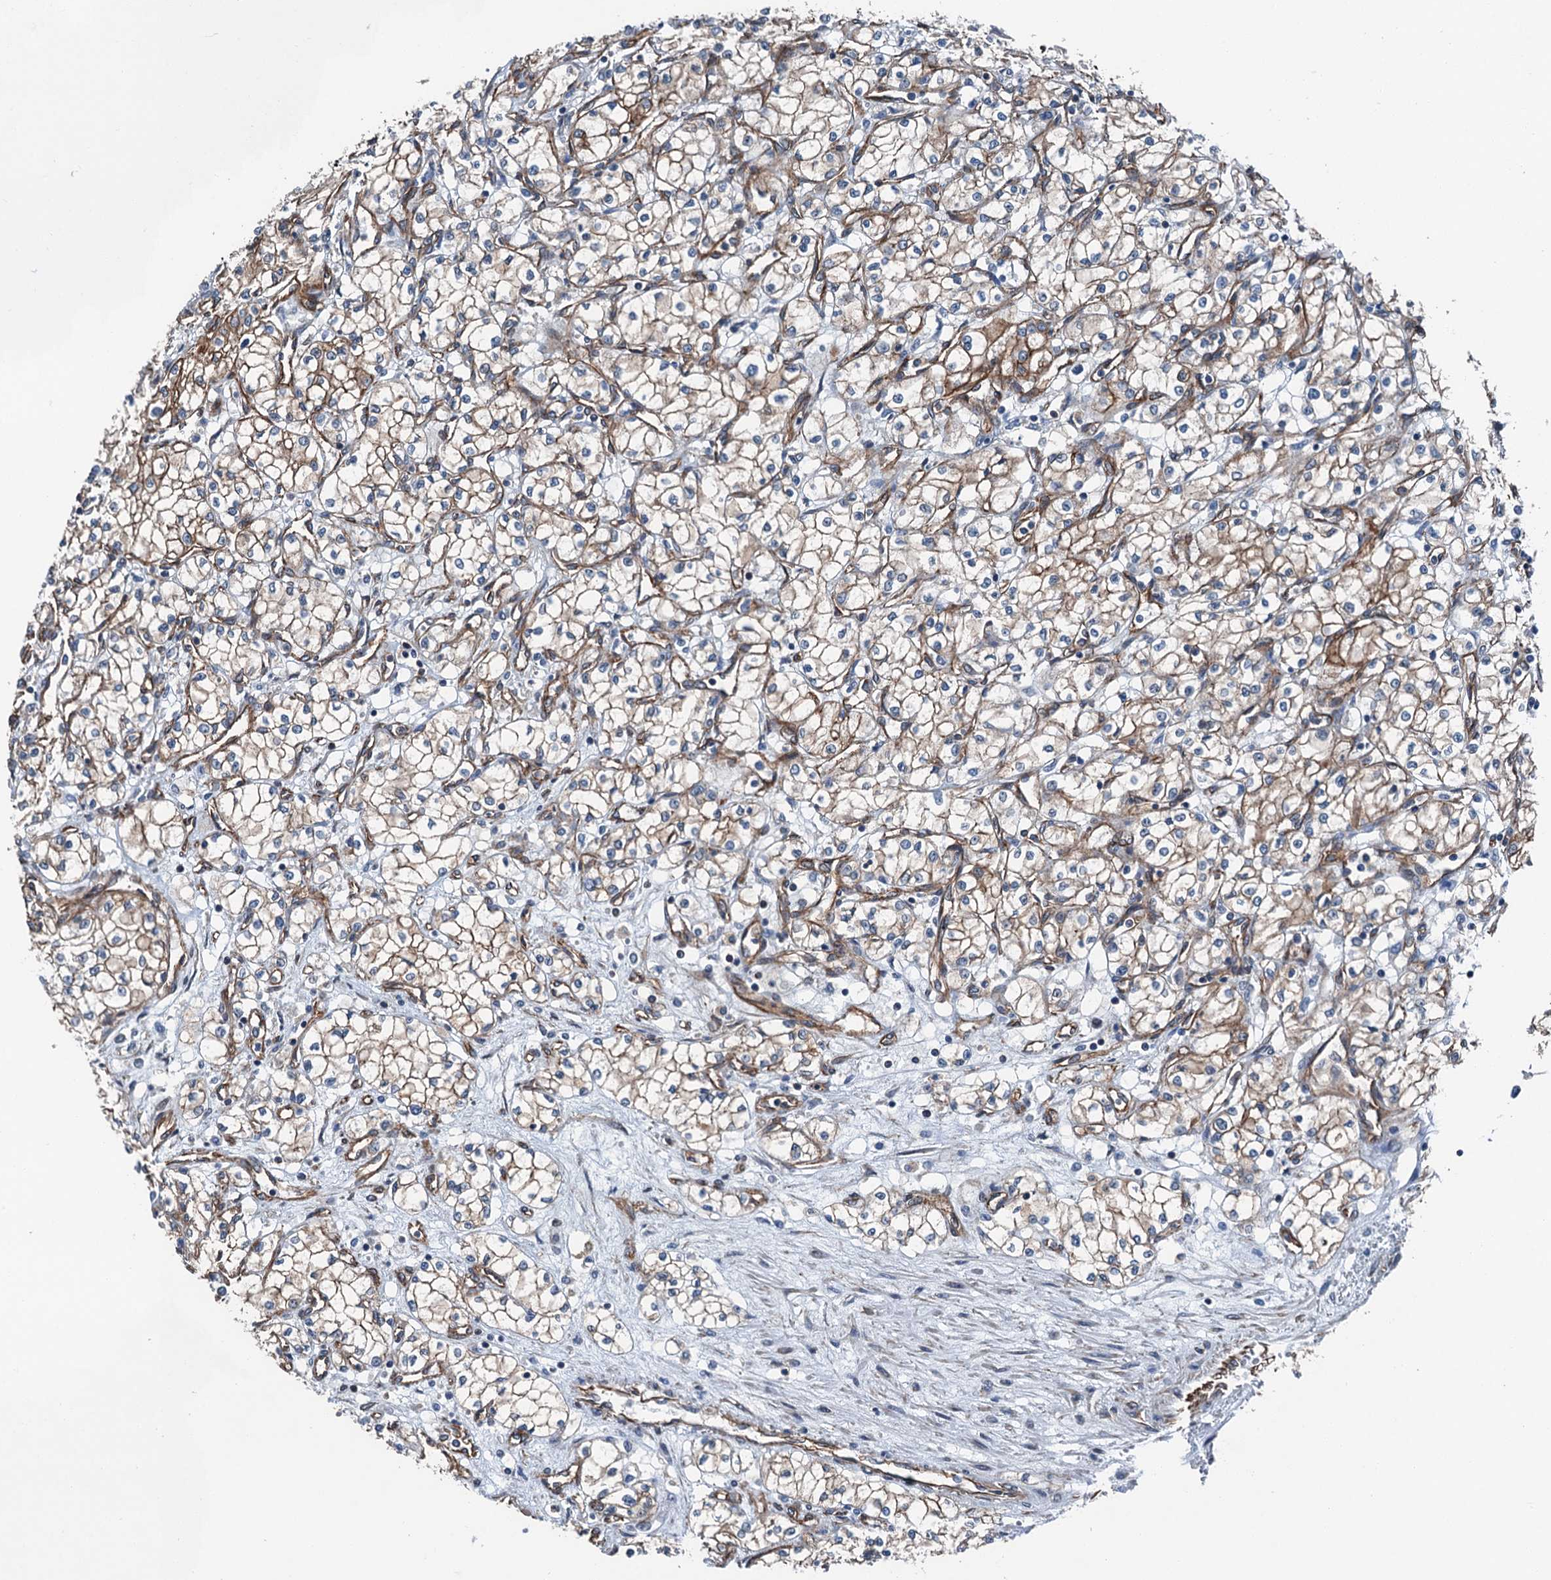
{"staining": {"intensity": "moderate", "quantity": ">75%", "location": "cytoplasmic/membranous"}, "tissue": "renal cancer", "cell_type": "Tumor cells", "image_type": "cancer", "snomed": [{"axis": "morphology", "description": "Adenocarcinoma, NOS"}, {"axis": "topography", "description": "Kidney"}], "caption": "The photomicrograph displays staining of renal adenocarcinoma, revealing moderate cytoplasmic/membranous protein expression (brown color) within tumor cells. Using DAB (brown) and hematoxylin (blue) stains, captured at high magnification using brightfield microscopy.", "gene": "NMRAL1", "patient": {"sex": "male", "age": 59}}